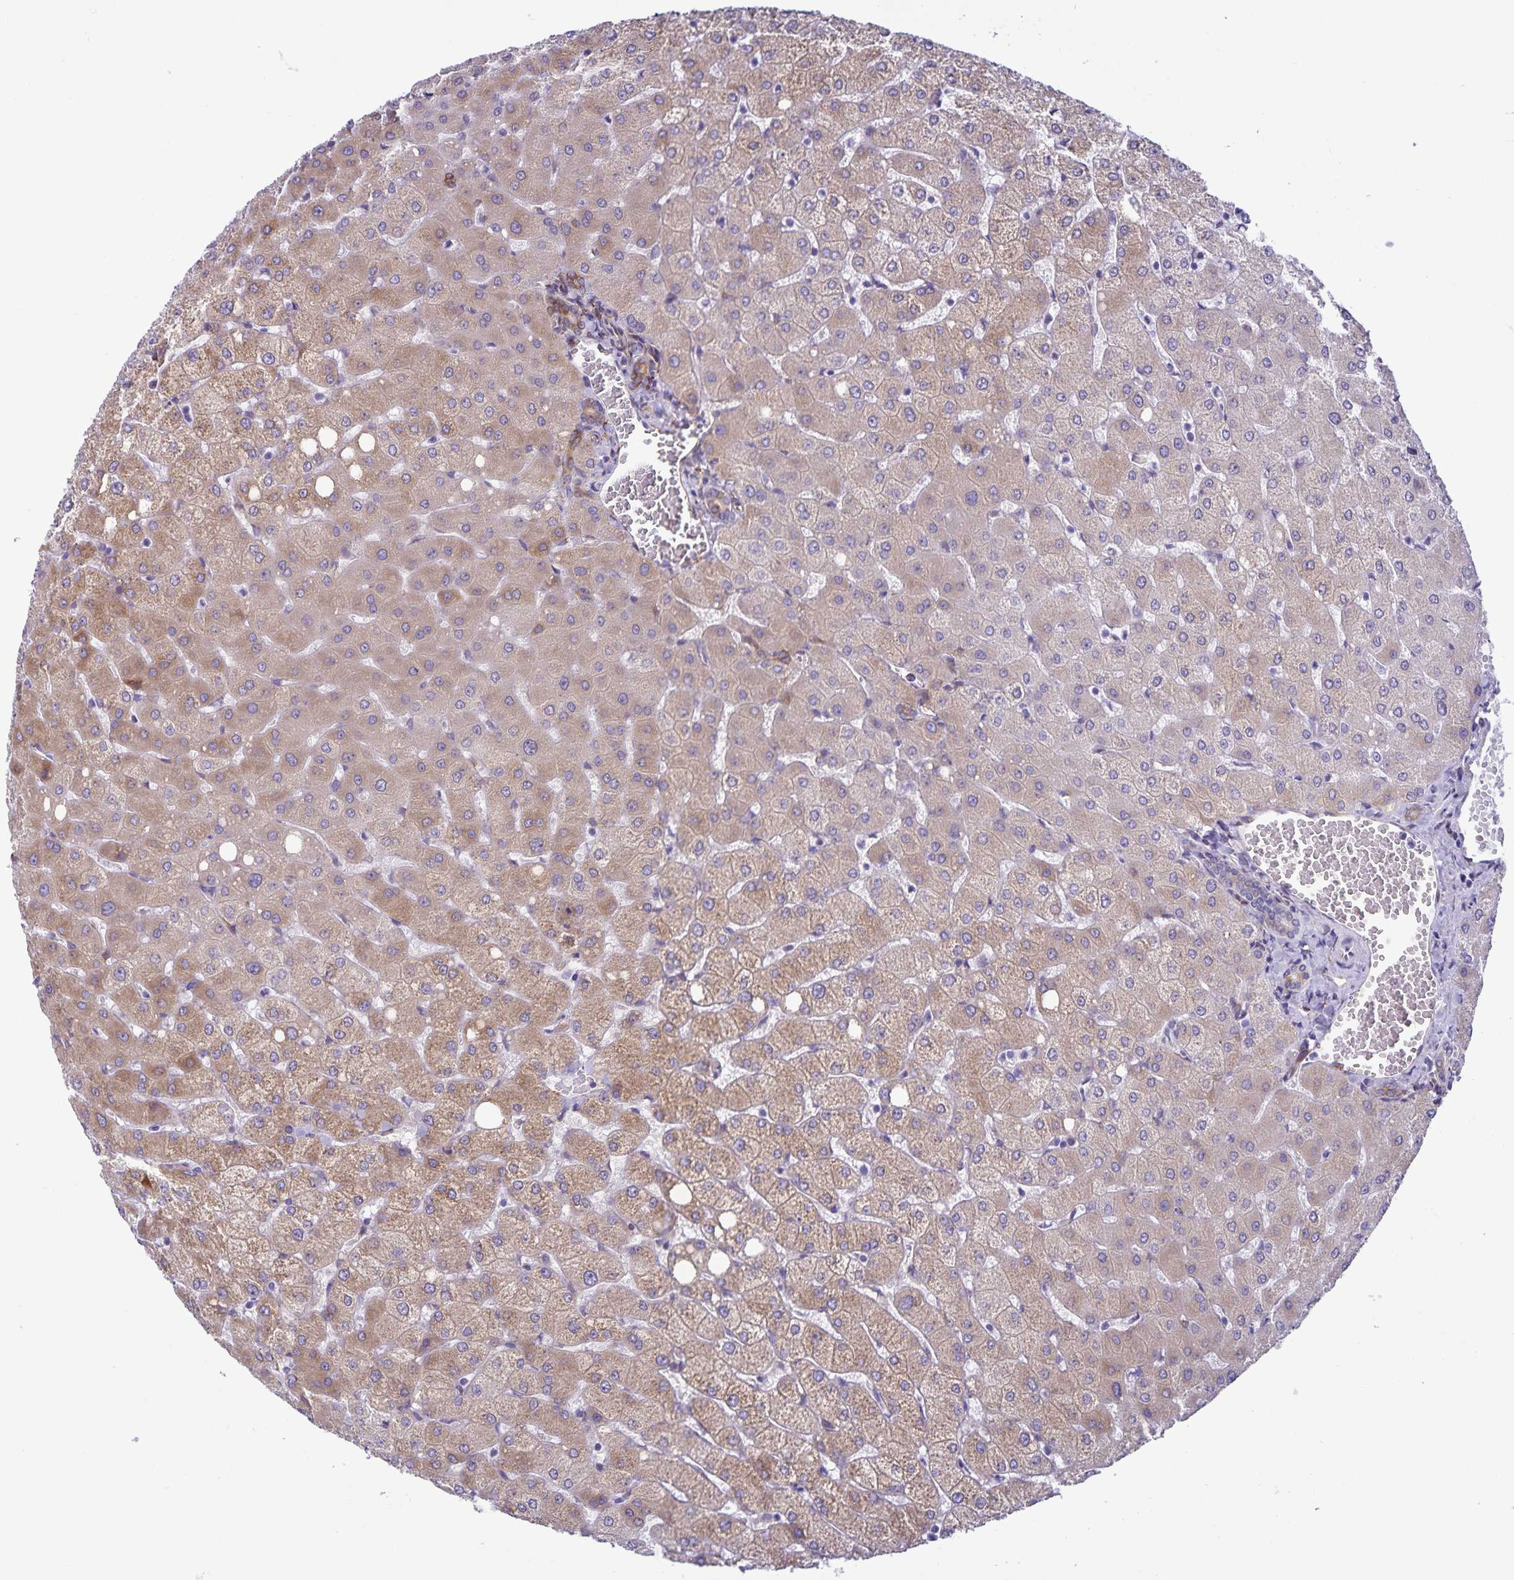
{"staining": {"intensity": "weak", "quantity": ">75%", "location": "cytoplasmic/membranous"}, "tissue": "liver", "cell_type": "Cholangiocytes", "image_type": "normal", "snomed": [{"axis": "morphology", "description": "Normal tissue, NOS"}, {"axis": "topography", "description": "Liver"}], "caption": "Liver stained with DAB immunohistochemistry displays low levels of weak cytoplasmic/membranous positivity in approximately >75% of cholangiocytes. (IHC, brightfield microscopy, high magnification).", "gene": "RCN1", "patient": {"sex": "female", "age": 54}}